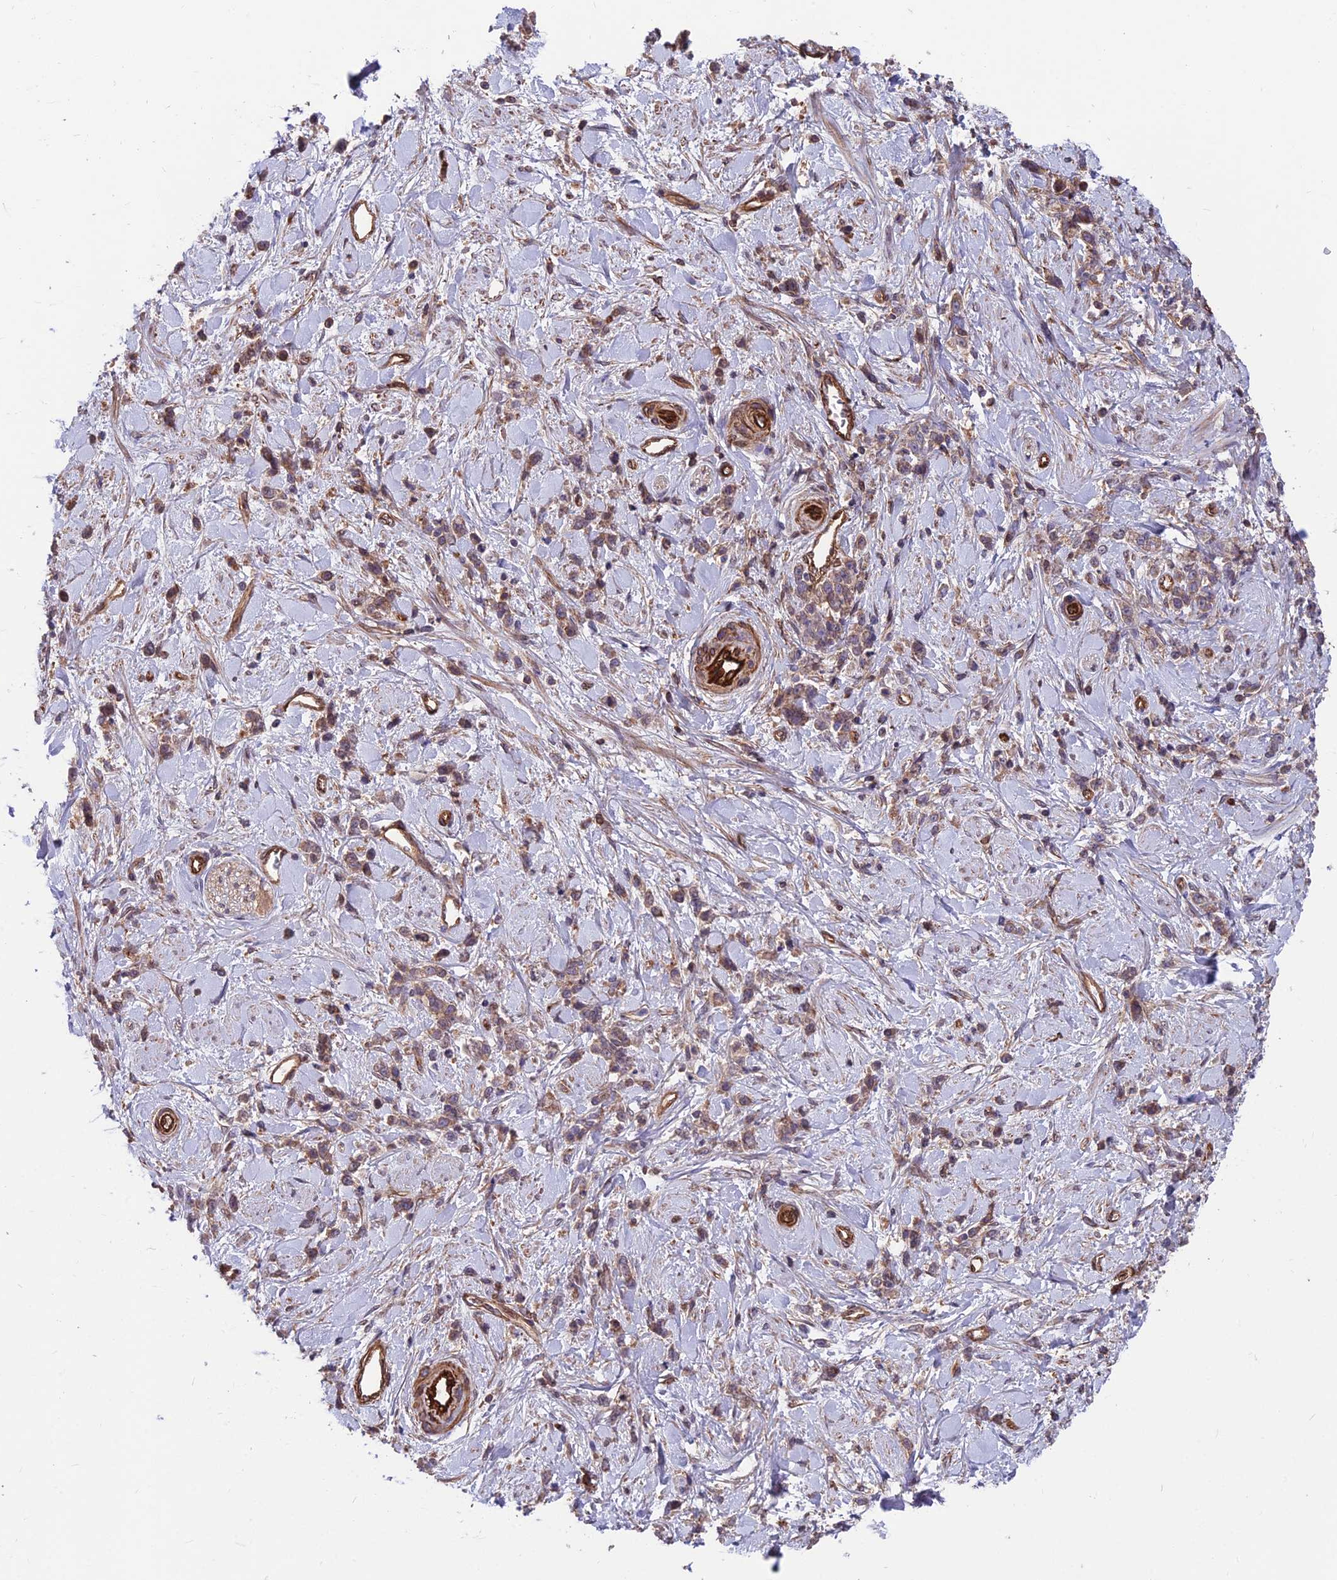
{"staining": {"intensity": "weak", "quantity": "25%-75%", "location": "cytoplasmic/membranous"}, "tissue": "stomach cancer", "cell_type": "Tumor cells", "image_type": "cancer", "snomed": [{"axis": "morphology", "description": "Adenocarcinoma, NOS"}, {"axis": "topography", "description": "Stomach"}], "caption": "This is an image of immunohistochemistry (IHC) staining of stomach cancer, which shows weak positivity in the cytoplasmic/membranous of tumor cells.", "gene": "RTN4RL1", "patient": {"sex": "female", "age": 60}}